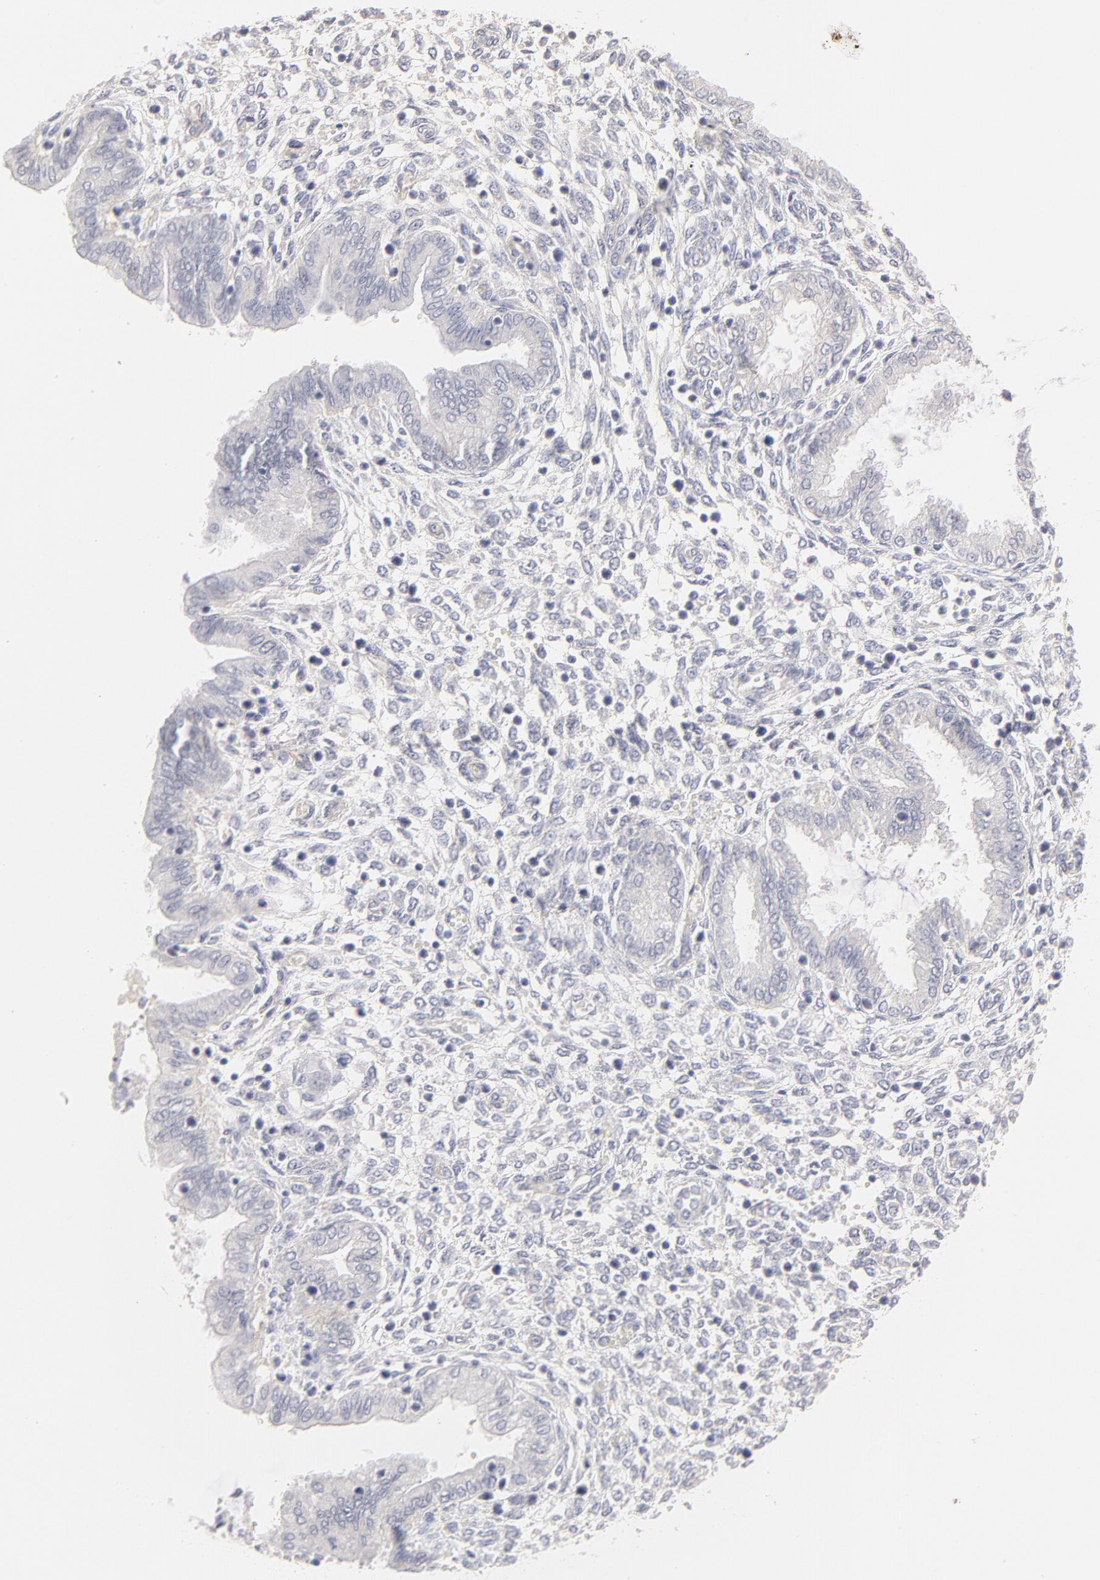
{"staining": {"intensity": "negative", "quantity": "none", "location": "none"}, "tissue": "endometrium", "cell_type": "Cells in endometrial stroma", "image_type": "normal", "snomed": [{"axis": "morphology", "description": "Normal tissue, NOS"}, {"axis": "topography", "description": "Endometrium"}], "caption": "This is an immunohistochemistry (IHC) image of normal endometrium. There is no expression in cells in endometrial stroma.", "gene": "ELF3", "patient": {"sex": "female", "age": 33}}